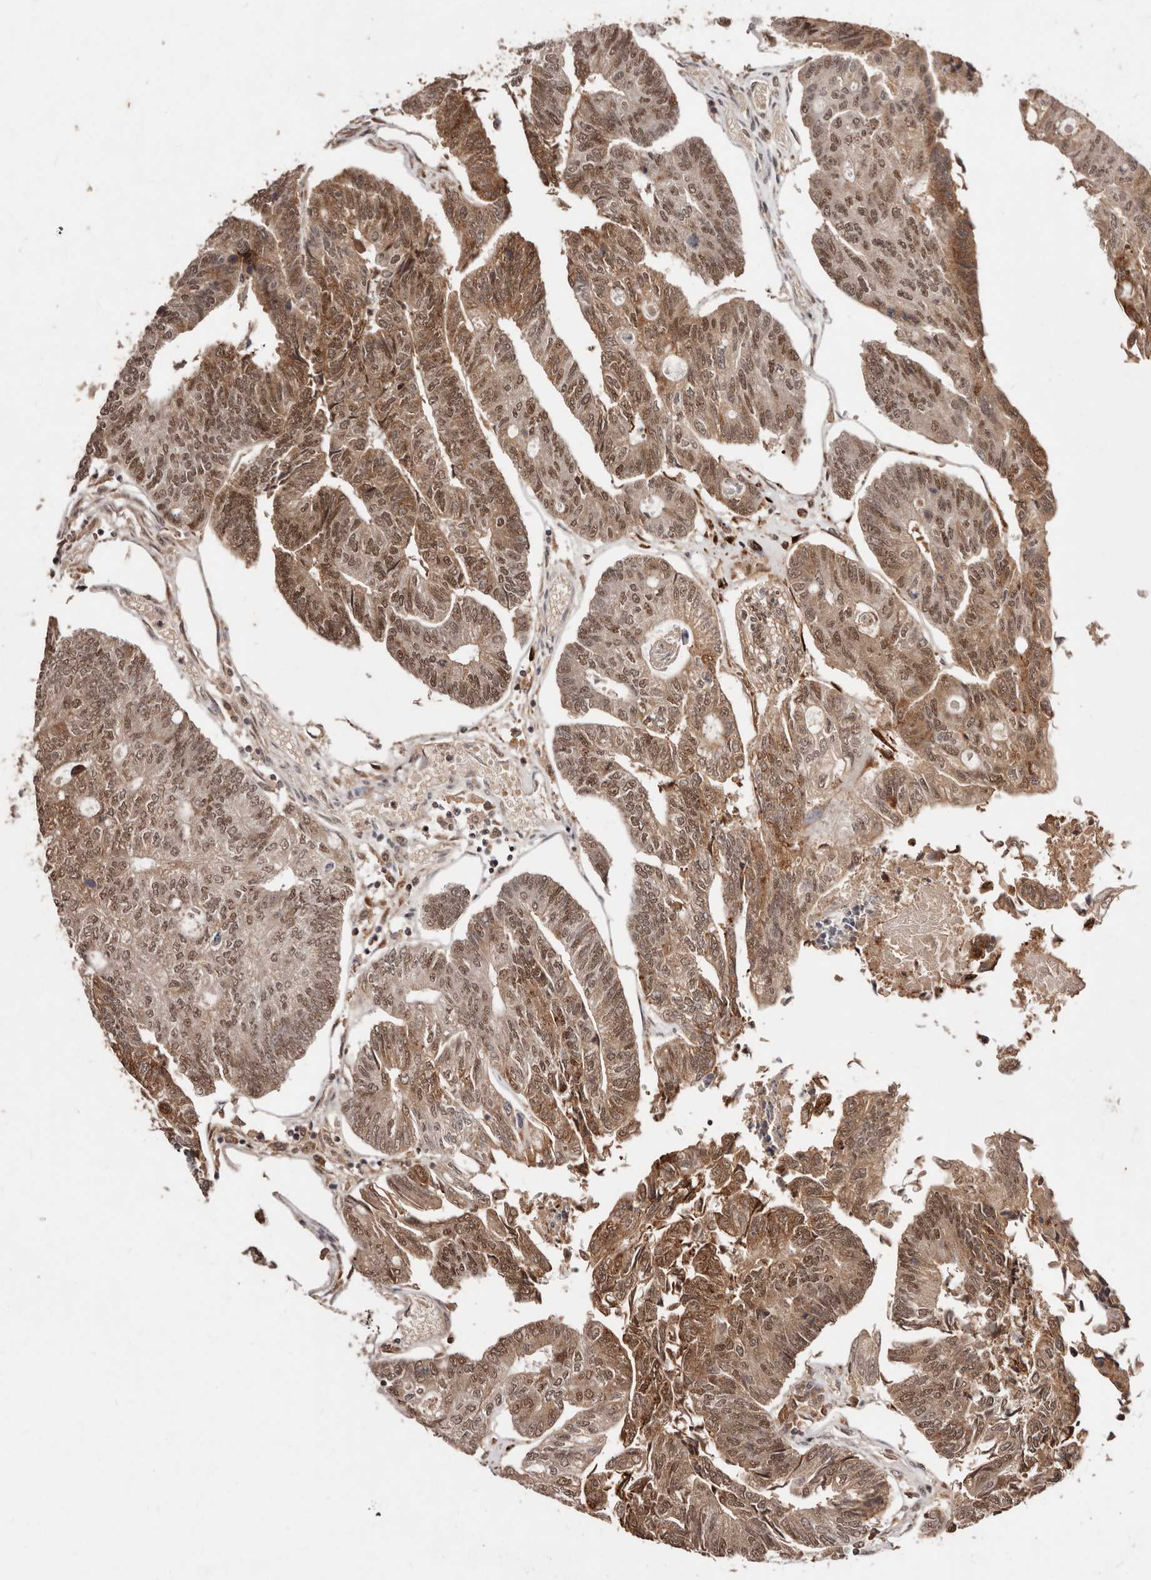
{"staining": {"intensity": "moderate", "quantity": ">75%", "location": "cytoplasmic/membranous,nuclear"}, "tissue": "colorectal cancer", "cell_type": "Tumor cells", "image_type": "cancer", "snomed": [{"axis": "morphology", "description": "Adenocarcinoma, NOS"}, {"axis": "topography", "description": "Colon"}], "caption": "Protein analysis of colorectal cancer (adenocarcinoma) tissue shows moderate cytoplasmic/membranous and nuclear staining in approximately >75% of tumor cells.", "gene": "BICRAL", "patient": {"sex": "female", "age": 67}}